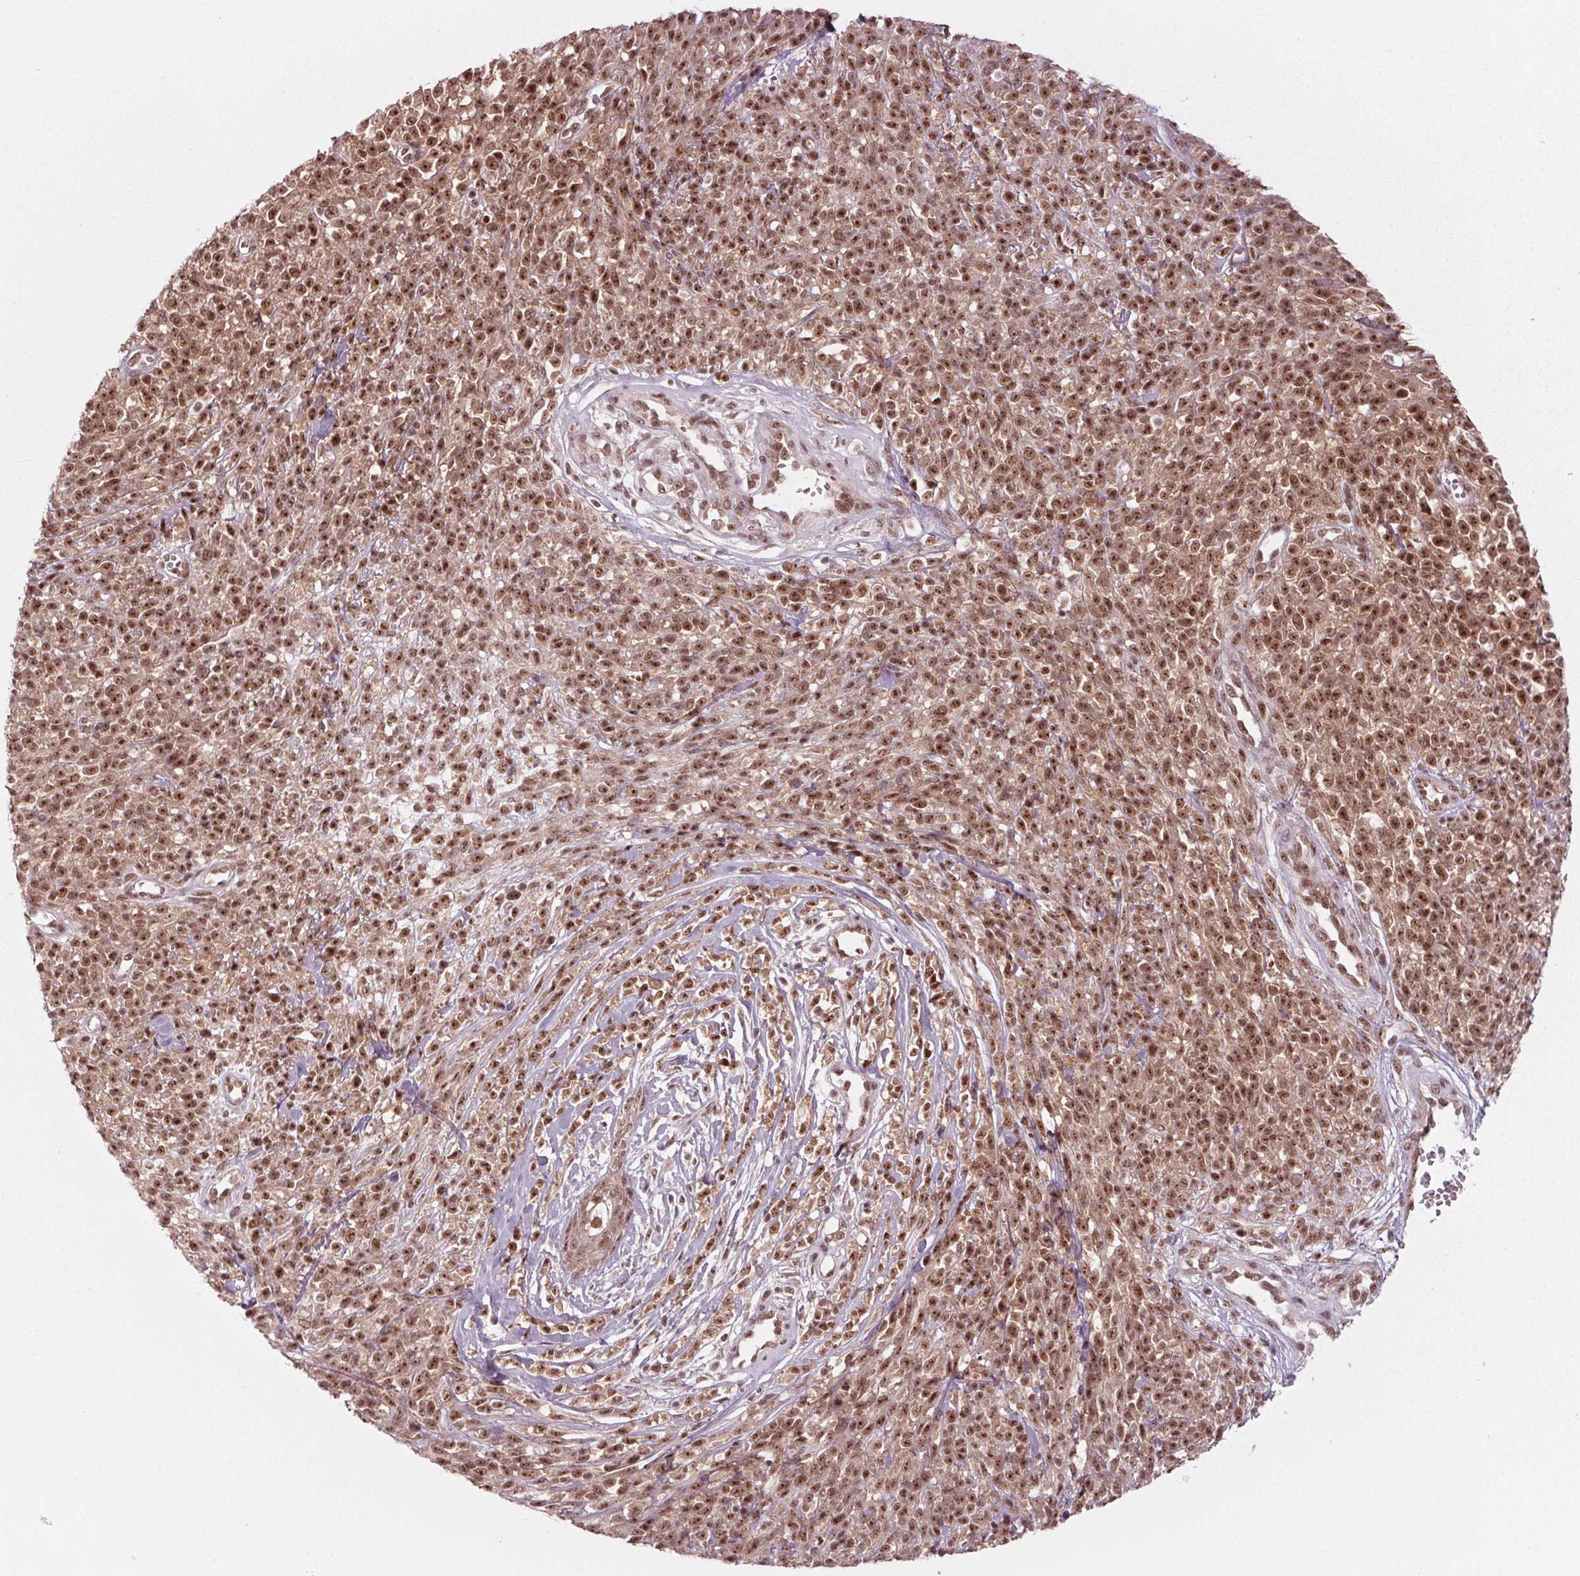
{"staining": {"intensity": "strong", "quantity": ">75%", "location": "nuclear"}, "tissue": "melanoma", "cell_type": "Tumor cells", "image_type": "cancer", "snomed": [{"axis": "morphology", "description": "Malignant melanoma, NOS"}, {"axis": "topography", "description": "Skin"}, {"axis": "topography", "description": "Skin of trunk"}], "caption": "Protein staining of melanoma tissue exhibits strong nuclear expression in approximately >75% of tumor cells.", "gene": "DDX41", "patient": {"sex": "male", "age": 74}}